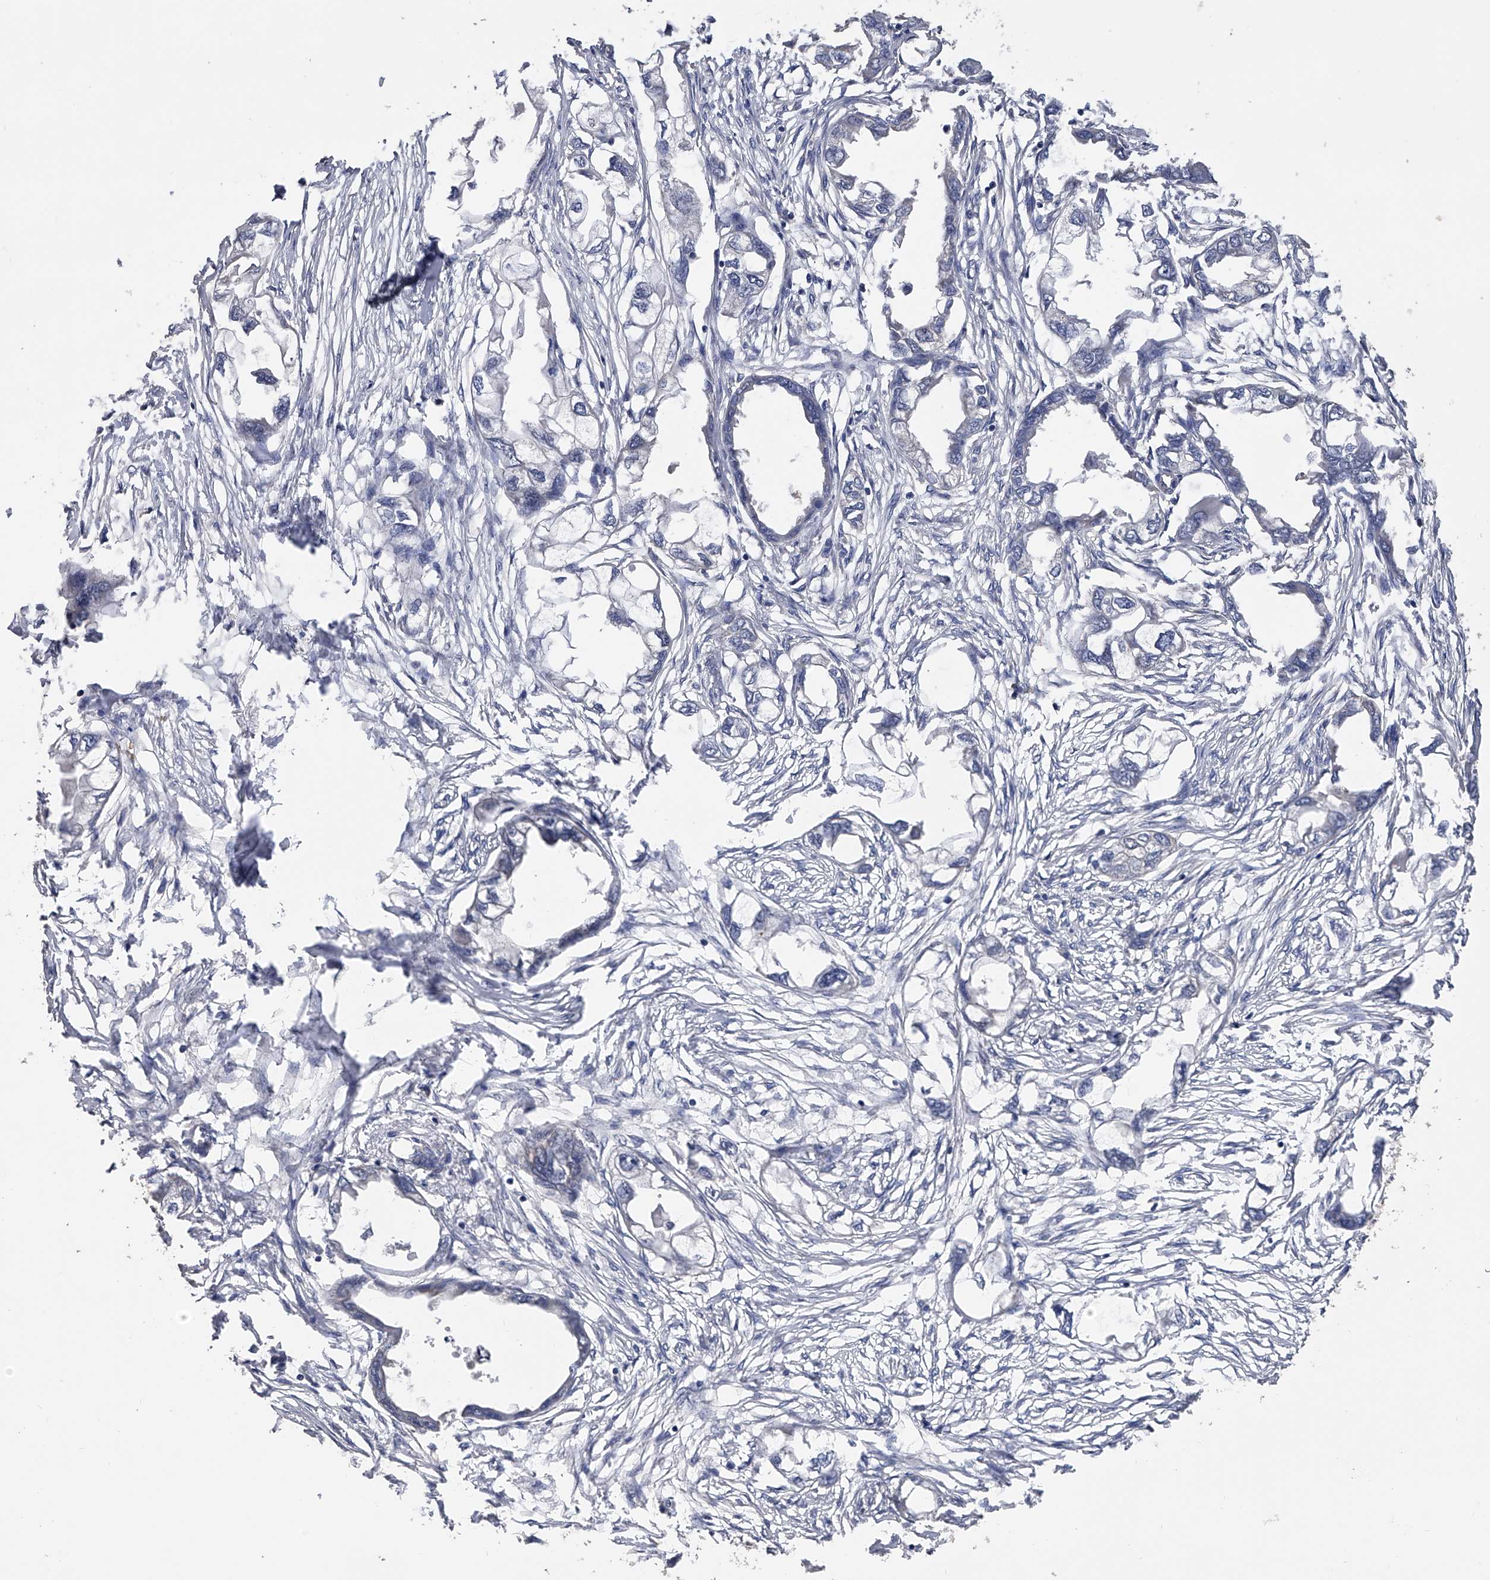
{"staining": {"intensity": "negative", "quantity": "none", "location": "none"}, "tissue": "endometrial cancer", "cell_type": "Tumor cells", "image_type": "cancer", "snomed": [{"axis": "morphology", "description": "Adenocarcinoma, NOS"}, {"axis": "morphology", "description": "Adenocarcinoma, metastatic, NOS"}, {"axis": "topography", "description": "Adipose tissue"}, {"axis": "topography", "description": "Endometrium"}], "caption": "An image of endometrial metastatic adenocarcinoma stained for a protein shows no brown staining in tumor cells. (IHC, brightfield microscopy, high magnification).", "gene": "CFAP298", "patient": {"sex": "female", "age": 67}}